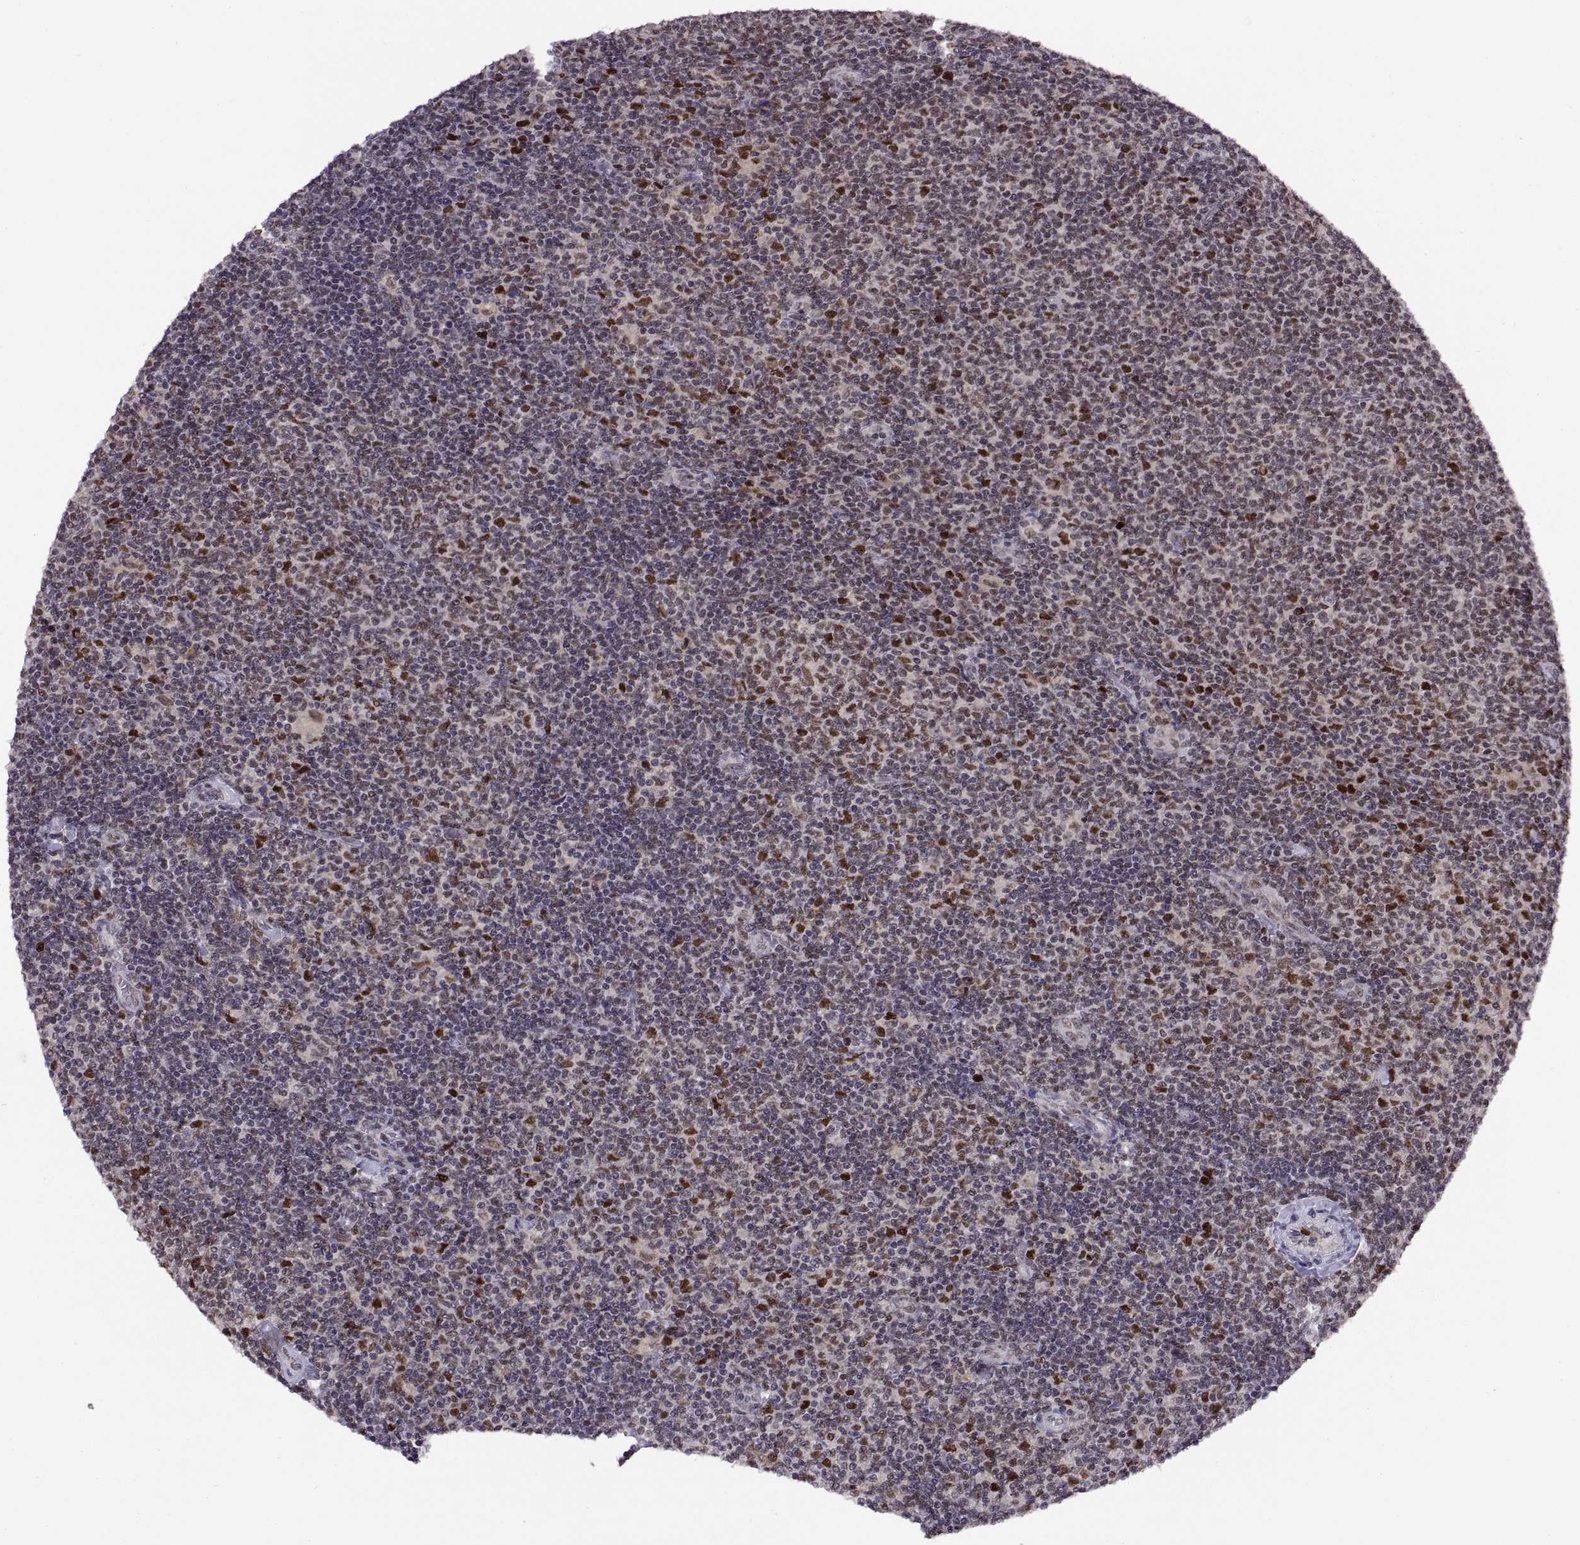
{"staining": {"intensity": "weak", "quantity": "<25%", "location": "nuclear"}, "tissue": "lymphoma", "cell_type": "Tumor cells", "image_type": "cancer", "snomed": [{"axis": "morphology", "description": "Malignant lymphoma, non-Hodgkin's type, Low grade"}, {"axis": "topography", "description": "Lymph node"}], "caption": "DAB immunohistochemical staining of human malignant lymphoma, non-Hodgkin's type (low-grade) reveals no significant positivity in tumor cells.", "gene": "CHFR", "patient": {"sex": "male", "age": 52}}